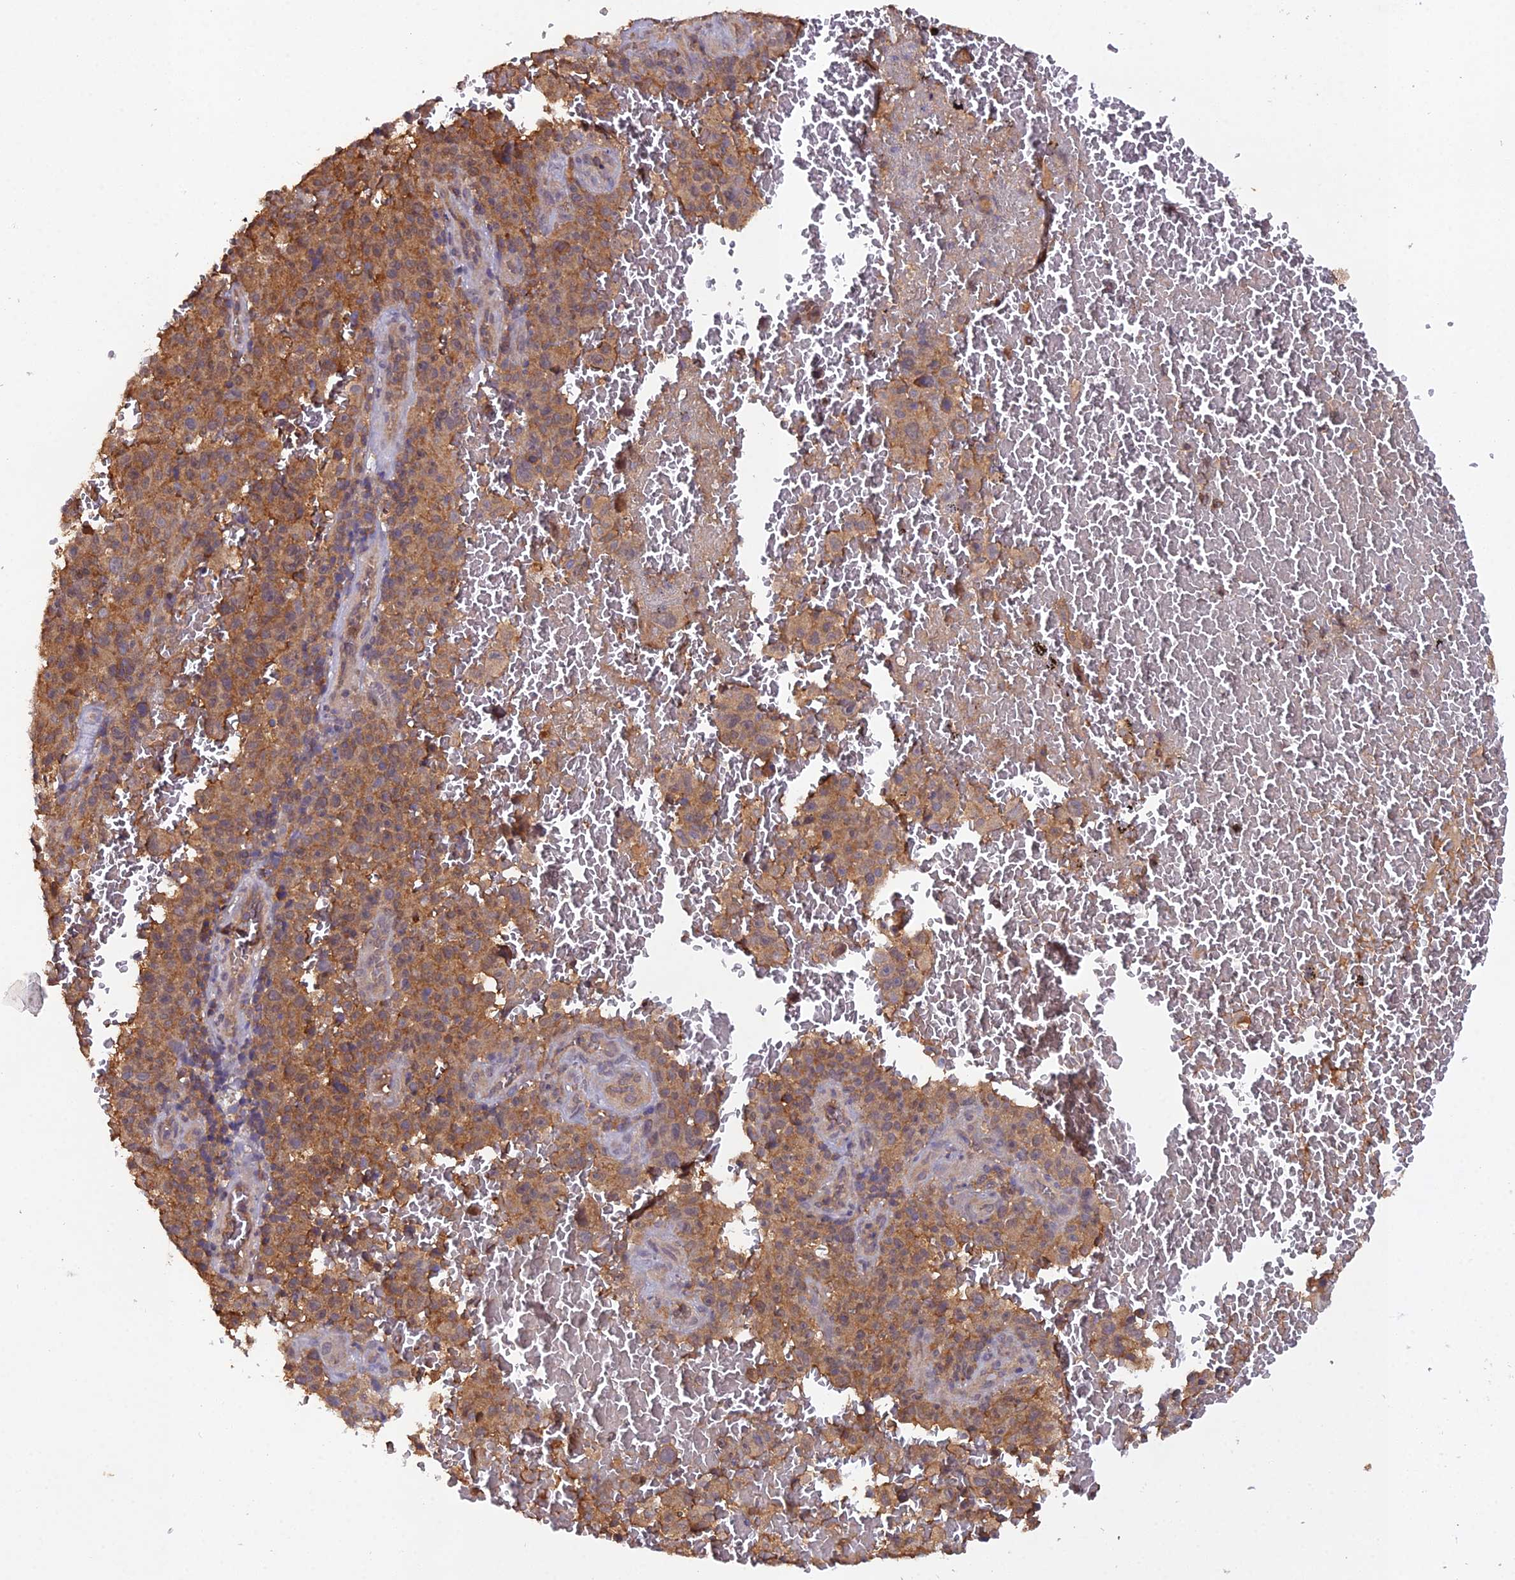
{"staining": {"intensity": "moderate", "quantity": ">75%", "location": "cytoplasmic/membranous"}, "tissue": "melanoma", "cell_type": "Tumor cells", "image_type": "cancer", "snomed": [{"axis": "morphology", "description": "Malignant melanoma, NOS"}, {"axis": "topography", "description": "Skin"}], "caption": "Brown immunohistochemical staining in melanoma reveals moderate cytoplasmic/membranous positivity in approximately >75% of tumor cells. The staining was performed using DAB, with brown indicating positive protein expression. Nuclei are stained blue with hematoxylin.", "gene": "TMEM258", "patient": {"sex": "female", "age": 82}}